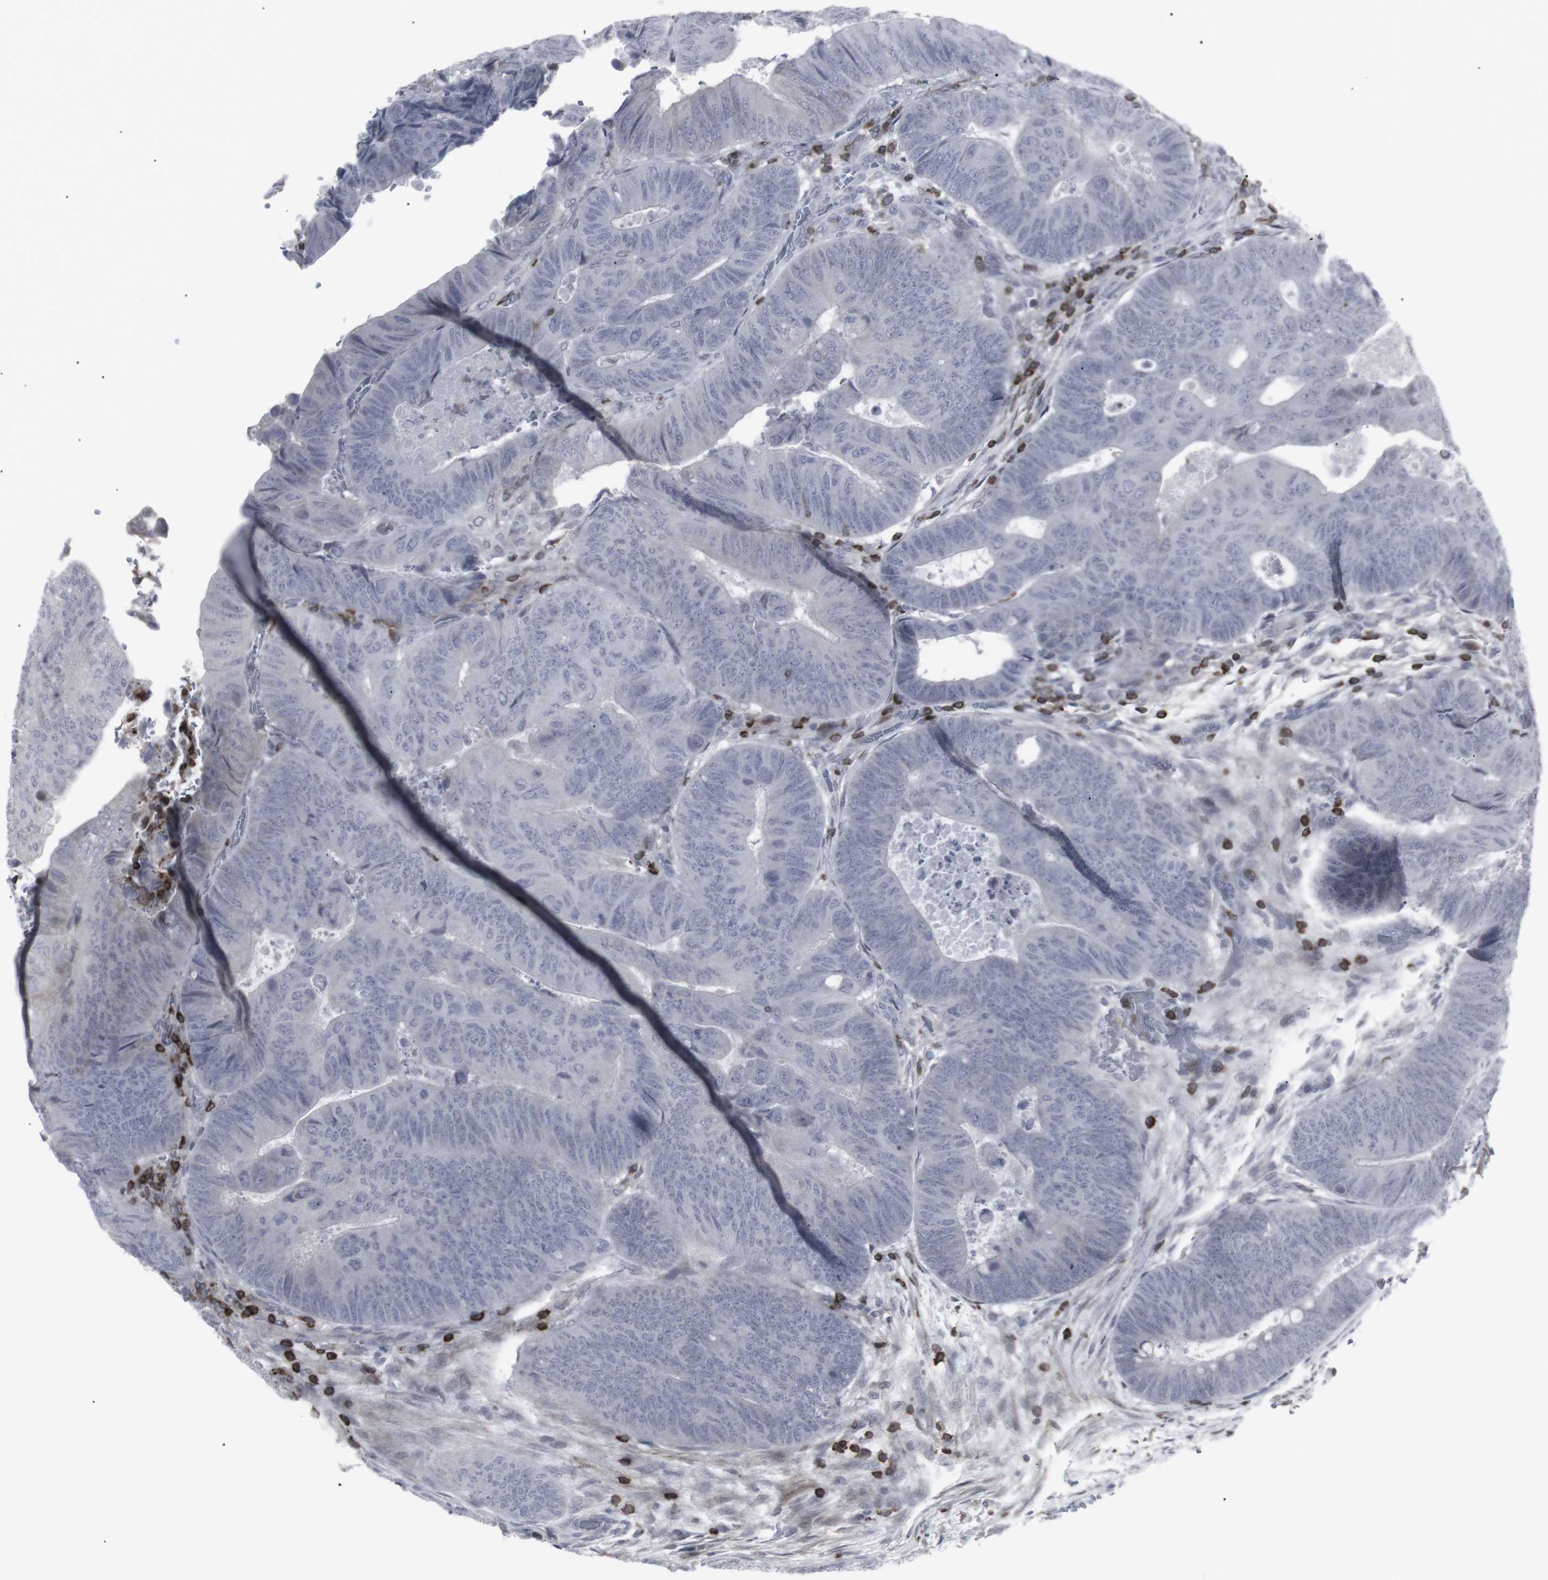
{"staining": {"intensity": "negative", "quantity": "none", "location": "none"}, "tissue": "colorectal cancer", "cell_type": "Tumor cells", "image_type": "cancer", "snomed": [{"axis": "morphology", "description": "Normal tissue, NOS"}, {"axis": "morphology", "description": "Adenocarcinoma, NOS"}, {"axis": "topography", "description": "Rectum"}, {"axis": "topography", "description": "Peripheral nerve tissue"}], "caption": "An image of human adenocarcinoma (colorectal) is negative for staining in tumor cells.", "gene": "APOBEC2", "patient": {"sex": "male", "age": 92}}